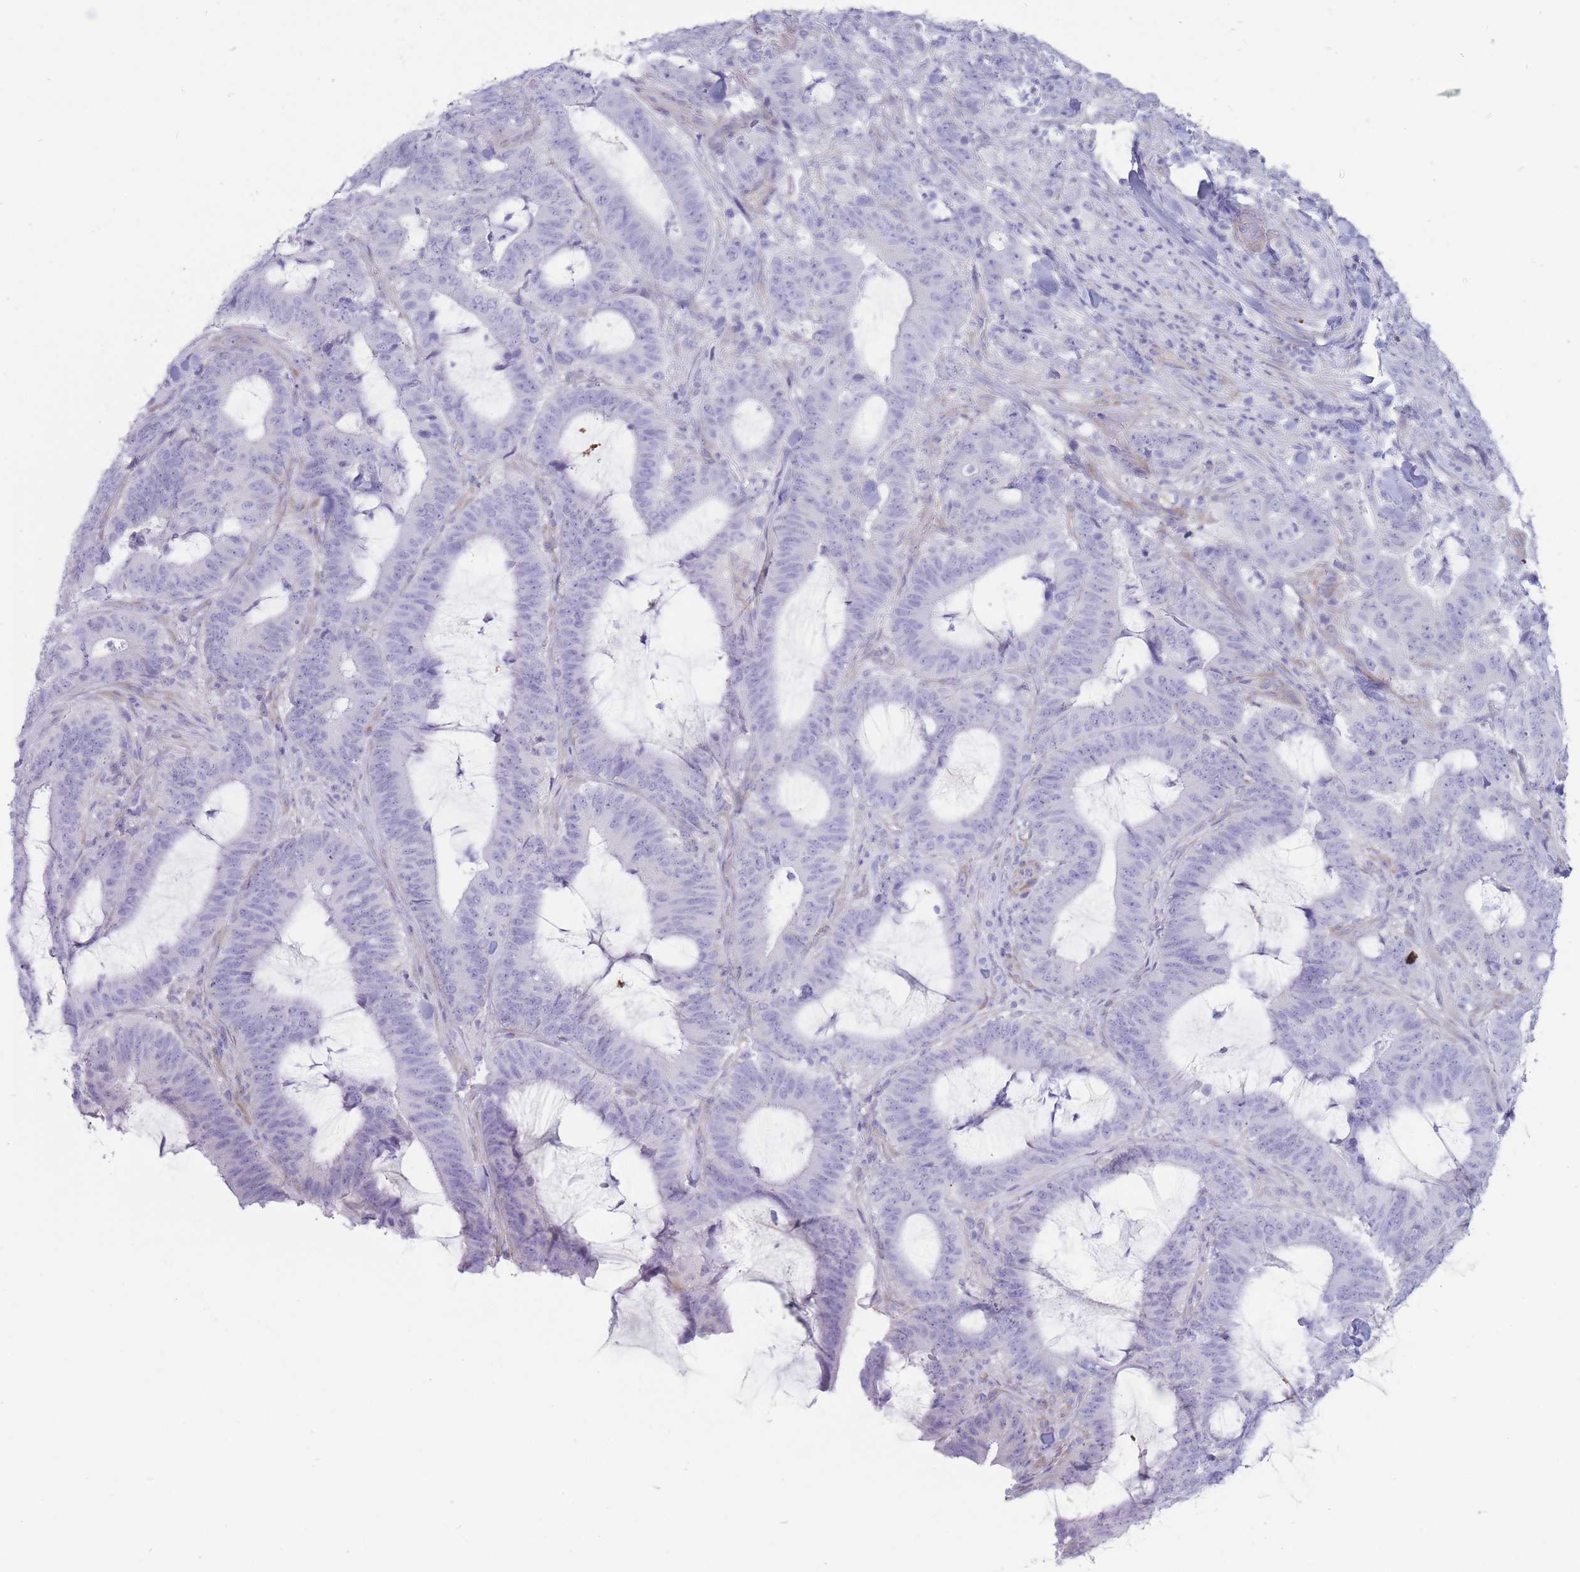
{"staining": {"intensity": "negative", "quantity": "none", "location": "none"}, "tissue": "colorectal cancer", "cell_type": "Tumor cells", "image_type": "cancer", "snomed": [{"axis": "morphology", "description": "Adenocarcinoma, NOS"}, {"axis": "topography", "description": "Colon"}], "caption": "A high-resolution micrograph shows immunohistochemistry staining of colorectal cancer (adenocarcinoma), which exhibits no significant expression in tumor cells.", "gene": "MTSS2", "patient": {"sex": "female", "age": 43}}